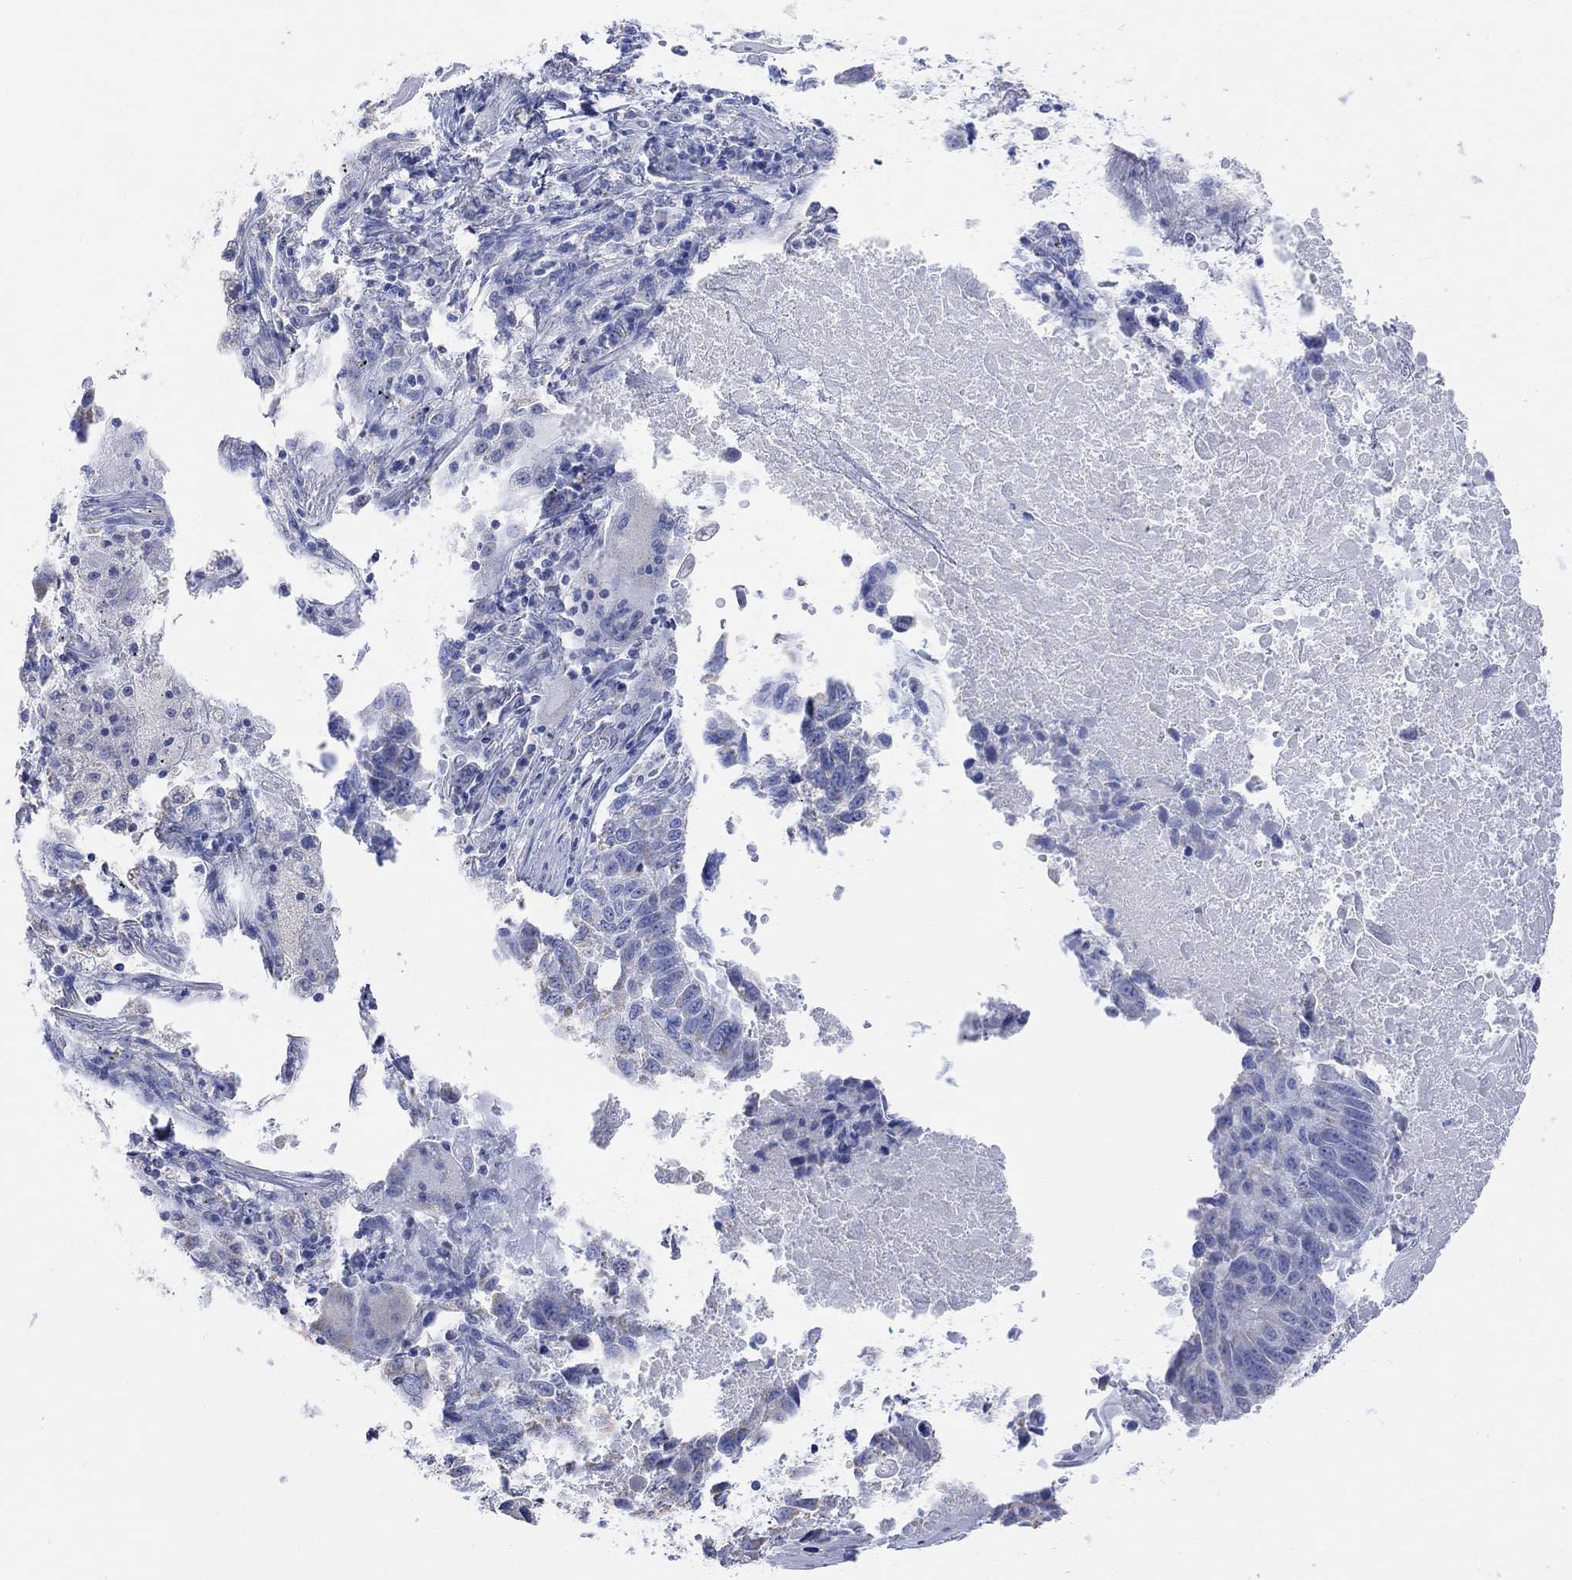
{"staining": {"intensity": "weak", "quantity": "<25%", "location": "cytoplasmic/membranous"}, "tissue": "lung cancer", "cell_type": "Tumor cells", "image_type": "cancer", "snomed": [{"axis": "morphology", "description": "Squamous cell carcinoma, NOS"}, {"axis": "topography", "description": "Lung"}], "caption": "A high-resolution image shows IHC staining of lung cancer (squamous cell carcinoma), which reveals no significant positivity in tumor cells.", "gene": "SYT12", "patient": {"sex": "male", "age": 73}}